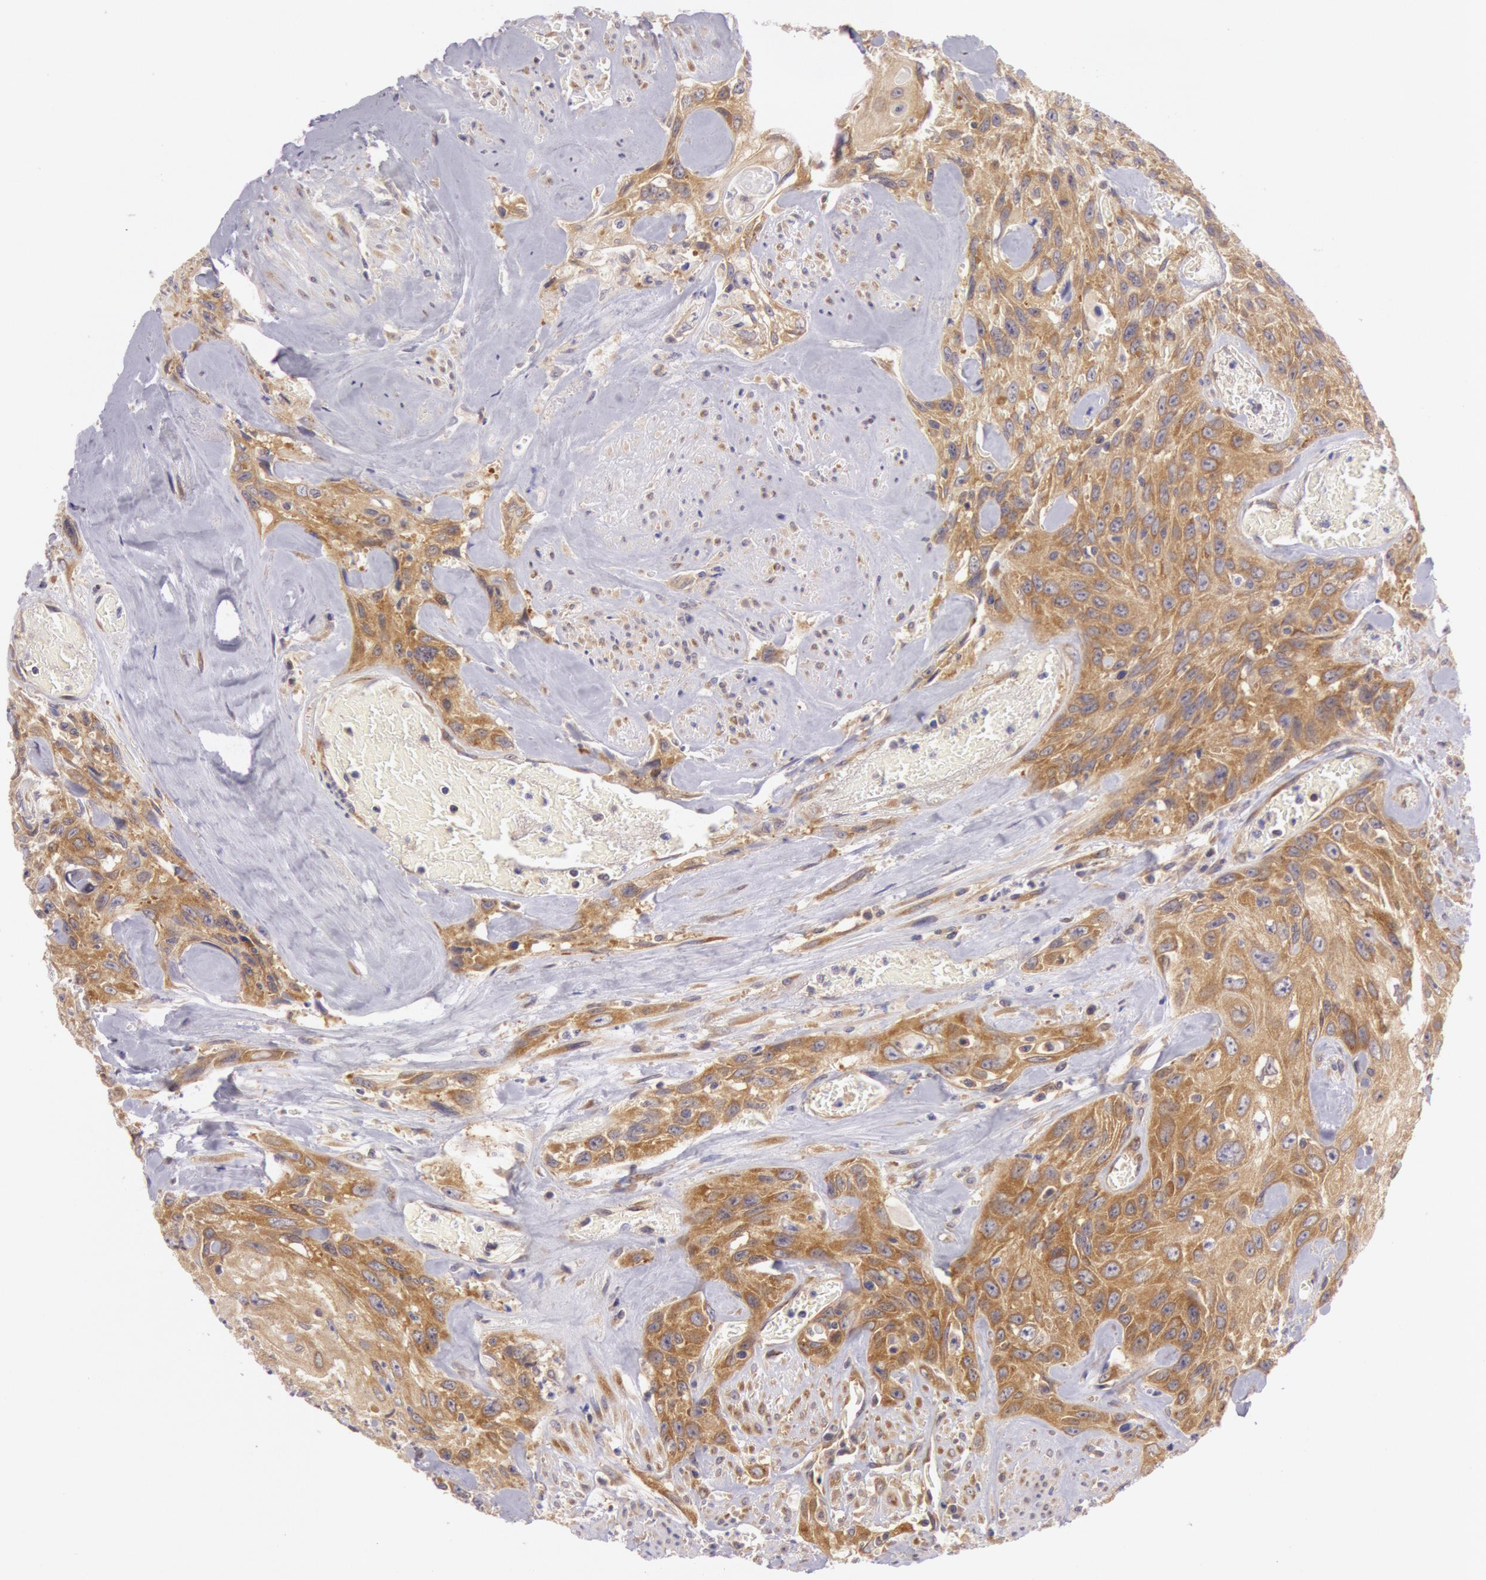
{"staining": {"intensity": "moderate", "quantity": ">75%", "location": "cytoplasmic/membranous"}, "tissue": "urothelial cancer", "cell_type": "Tumor cells", "image_type": "cancer", "snomed": [{"axis": "morphology", "description": "Urothelial carcinoma, High grade"}, {"axis": "topography", "description": "Urinary bladder"}], "caption": "IHC staining of urothelial cancer, which shows medium levels of moderate cytoplasmic/membranous positivity in approximately >75% of tumor cells indicating moderate cytoplasmic/membranous protein expression. The staining was performed using DAB (brown) for protein detection and nuclei were counterstained in hematoxylin (blue).", "gene": "CHUK", "patient": {"sex": "female", "age": 84}}